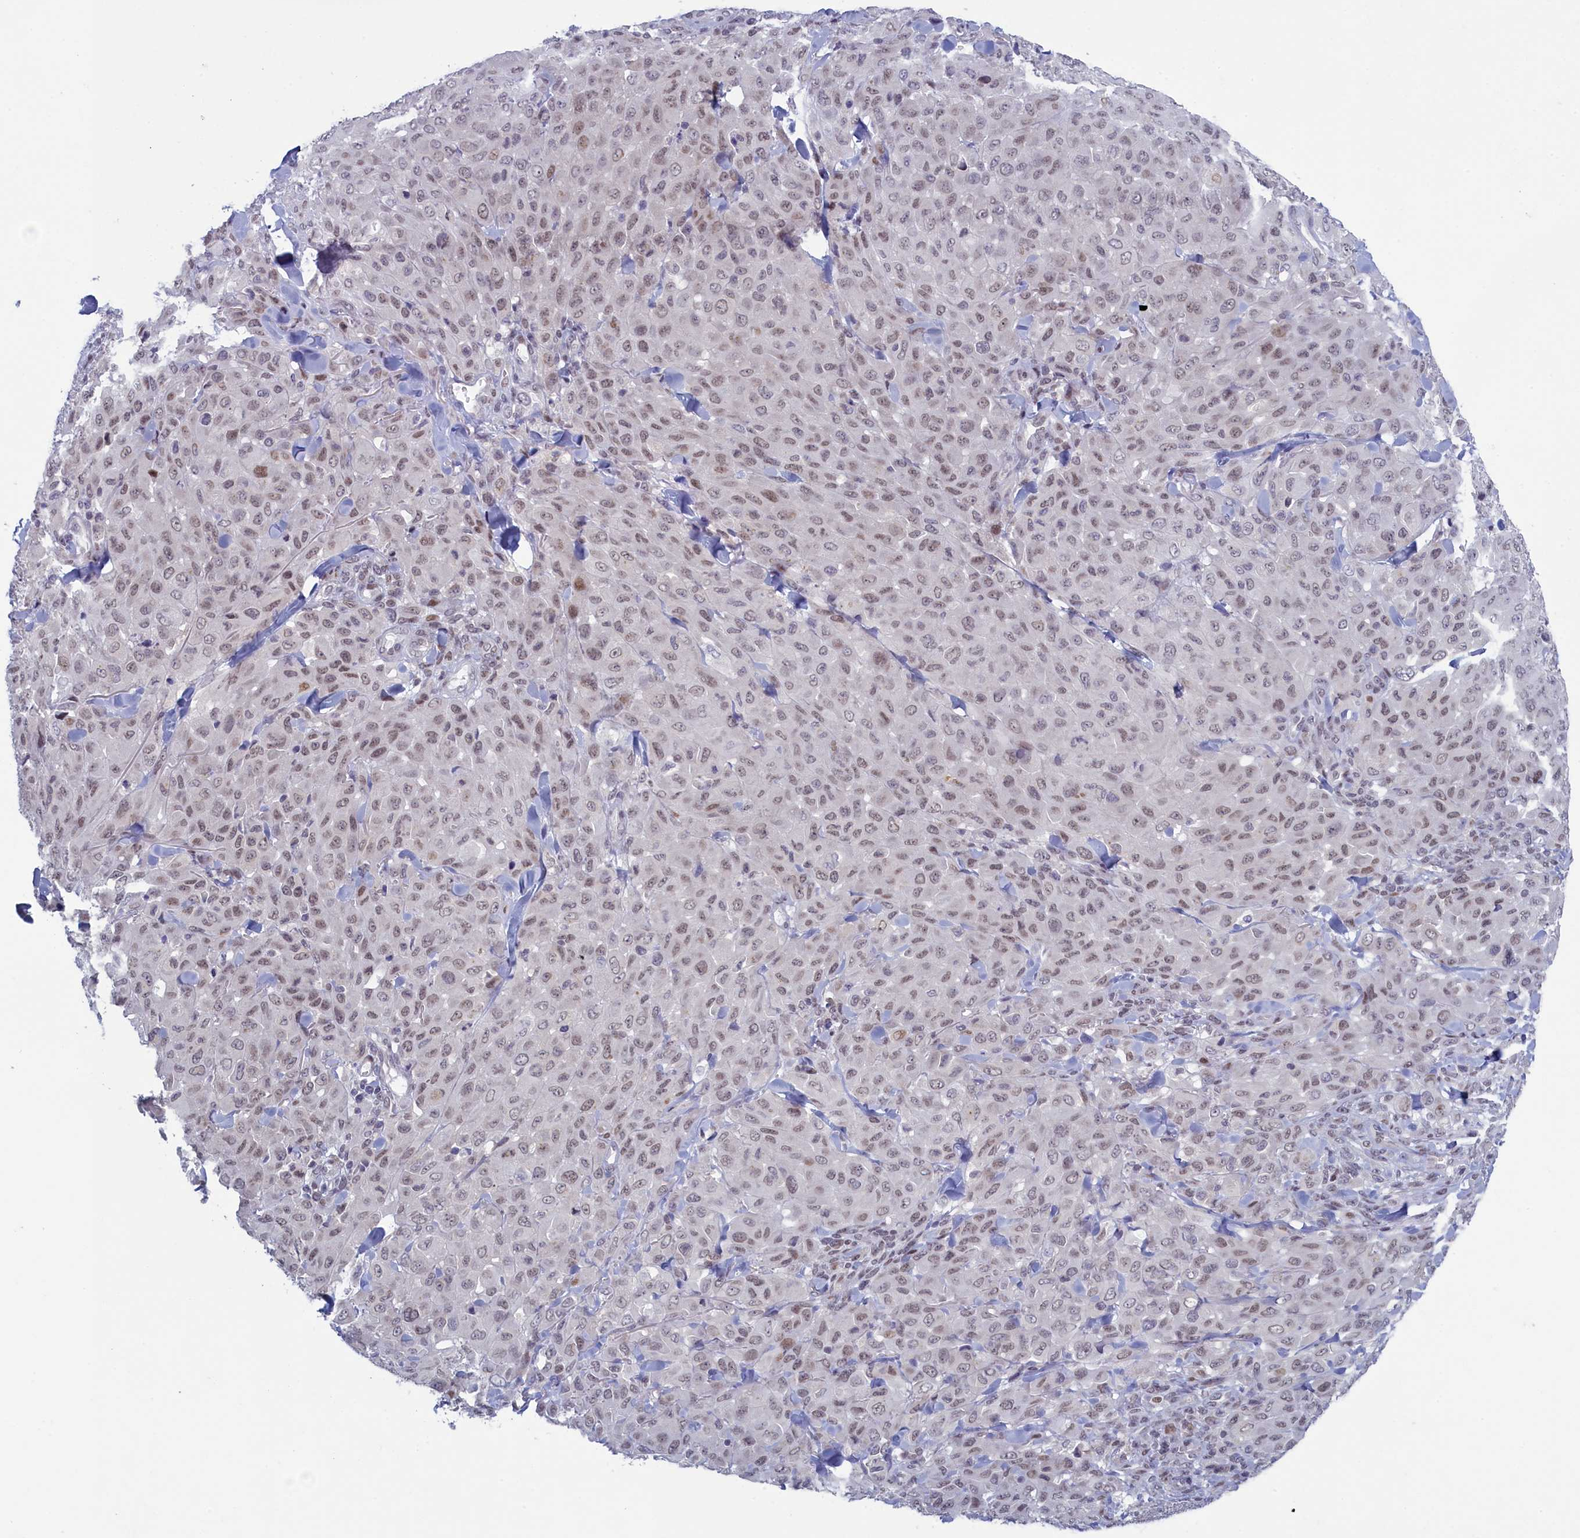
{"staining": {"intensity": "weak", "quantity": "<25%", "location": "nuclear"}, "tissue": "melanoma", "cell_type": "Tumor cells", "image_type": "cancer", "snomed": [{"axis": "morphology", "description": "Malignant melanoma, Metastatic site"}, {"axis": "topography", "description": "Skin"}], "caption": "Tumor cells are negative for brown protein staining in malignant melanoma (metastatic site).", "gene": "ATF7IP2", "patient": {"sex": "female", "age": 81}}